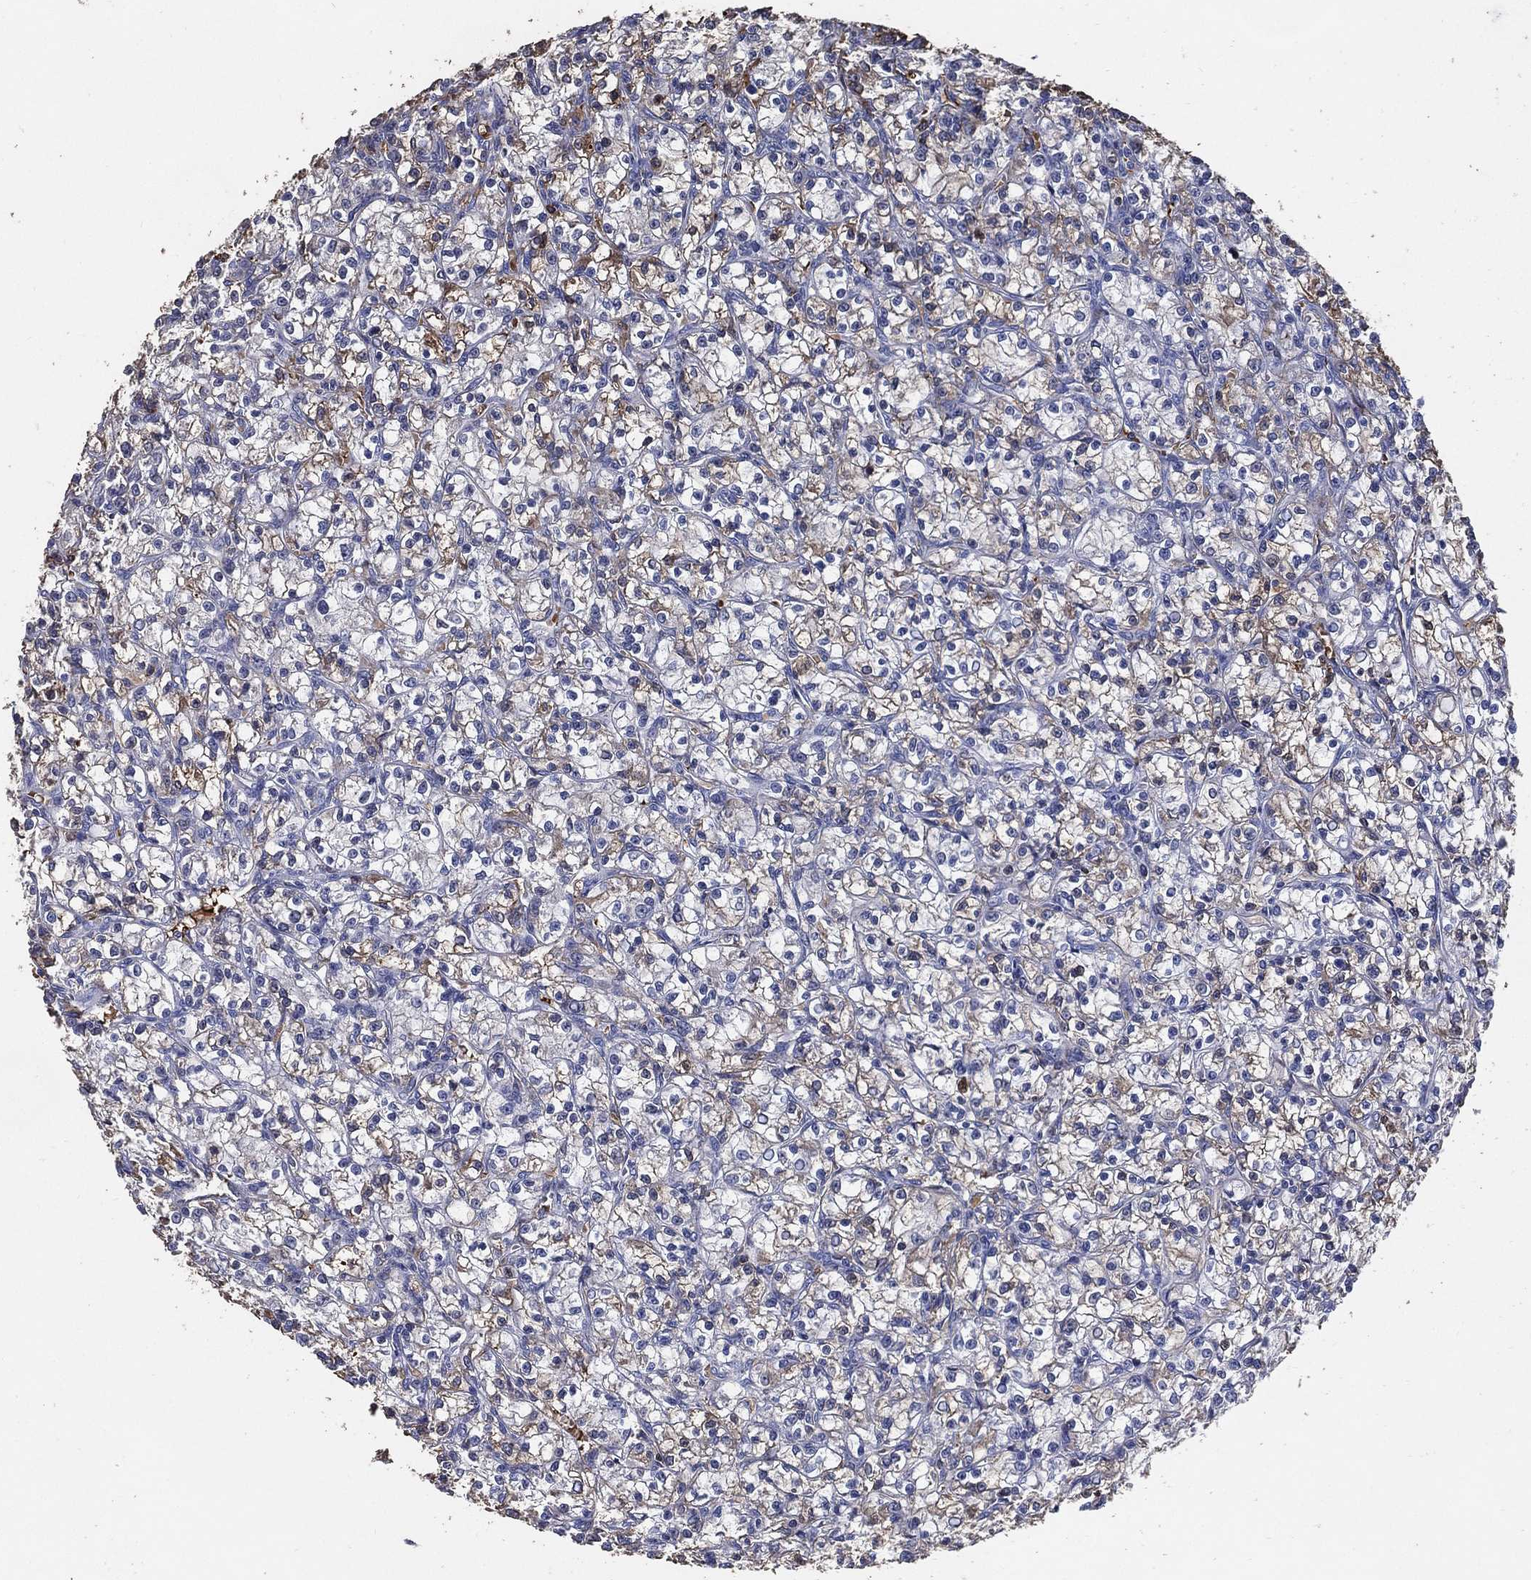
{"staining": {"intensity": "weak", "quantity": "<25%", "location": "cytoplasmic/membranous"}, "tissue": "renal cancer", "cell_type": "Tumor cells", "image_type": "cancer", "snomed": [{"axis": "morphology", "description": "Adenocarcinoma, NOS"}, {"axis": "topography", "description": "Kidney"}], "caption": "IHC of adenocarcinoma (renal) reveals no staining in tumor cells.", "gene": "EFNA1", "patient": {"sex": "female", "age": 59}}